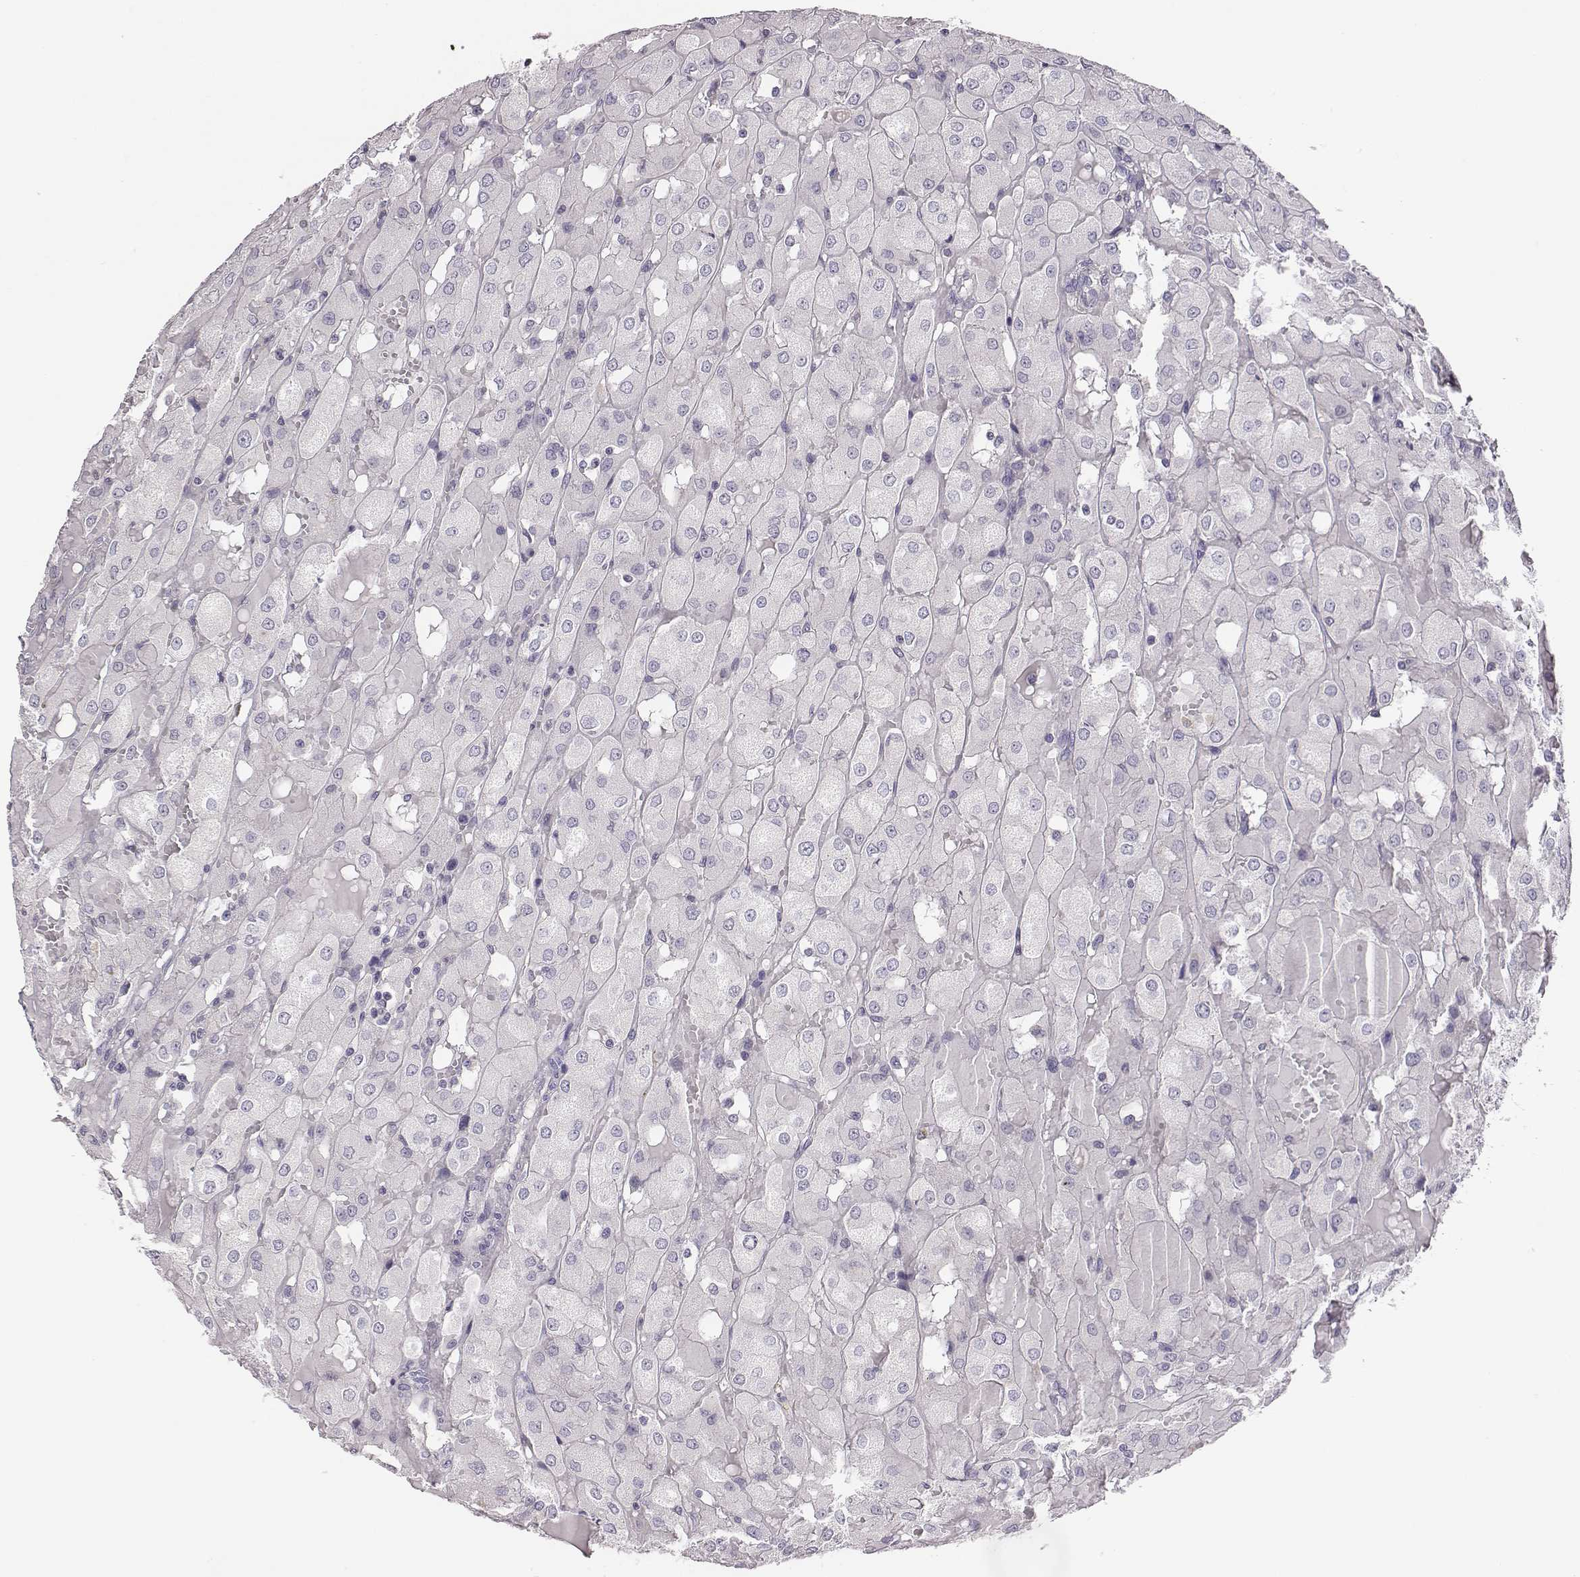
{"staining": {"intensity": "negative", "quantity": "none", "location": "none"}, "tissue": "renal cancer", "cell_type": "Tumor cells", "image_type": "cancer", "snomed": [{"axis": "morphology", "description": "Adenocarcinoma, NOS"}, {"axis": "topography", "description": "Kidney"}], "caption": "Renal cancer (adenocarcinoma) was stained to show a protein in brown. There is no significant positivity in tumor cells. (DAB (3,3'-diaminobenzidine) immunohistochemistry visualized using brightfield microscopy, high magnification).", "gene": "ADAM7", "patient": {"sex": "male", "age": 72}}